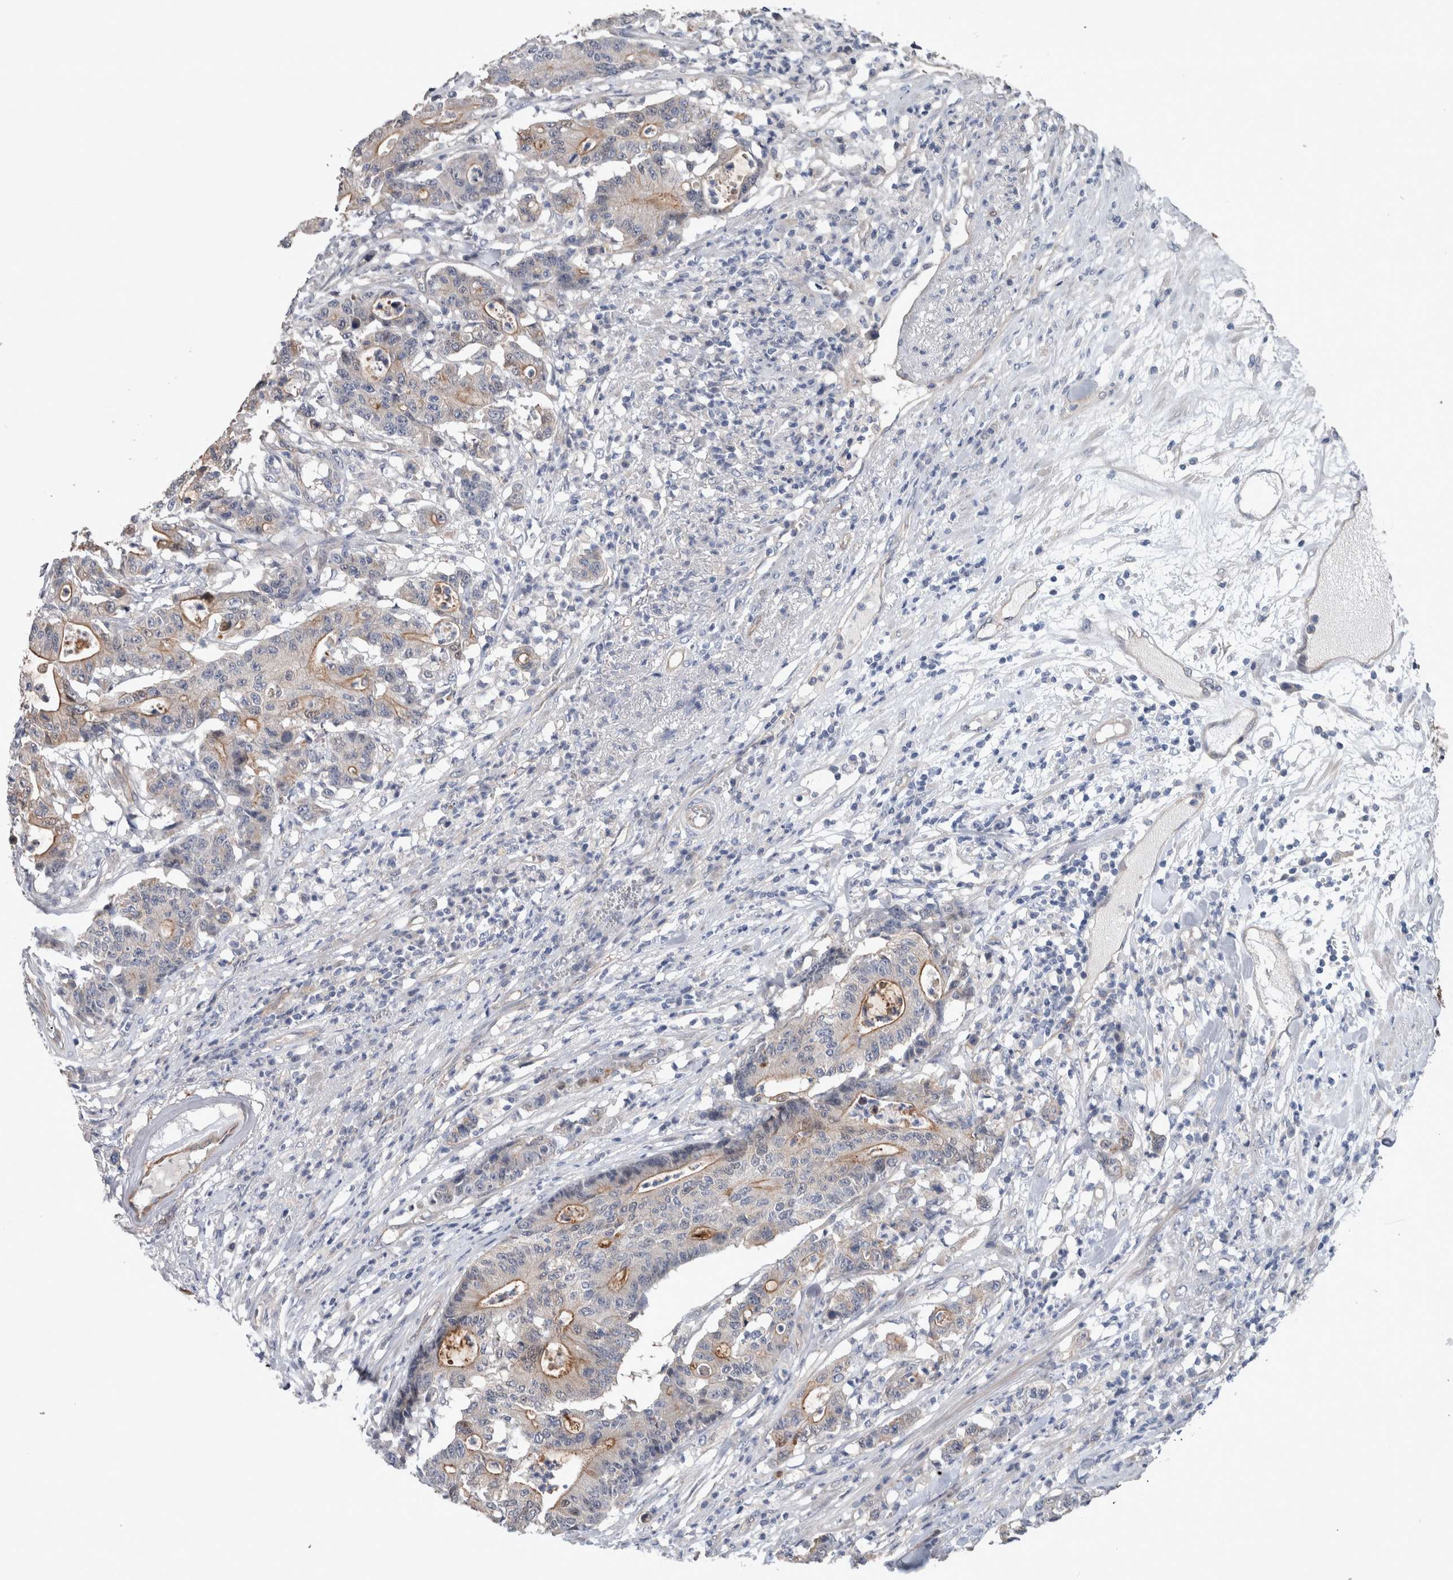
{"staining": {"intensity": "moderate", "quantity": "<25%", "location": "cytoplasmic/membranous"}, "tissue": "colorectal cancer", "cell_type": "Tumor cells", "image_type": "cancer", "snomed": [{"axis": "morphology", "description": "Adenocarcinoma, NOS"}, {"axis": "topography", "description": "Colon"}], "caption": "An image of adenocarcinoma (colorectal) stained for a protein exhibits moderate cytoplasmic/membranous brown staining in tumor cells.", "gene": "BCAM", "patient": {"sex": "female", "age": 84}}